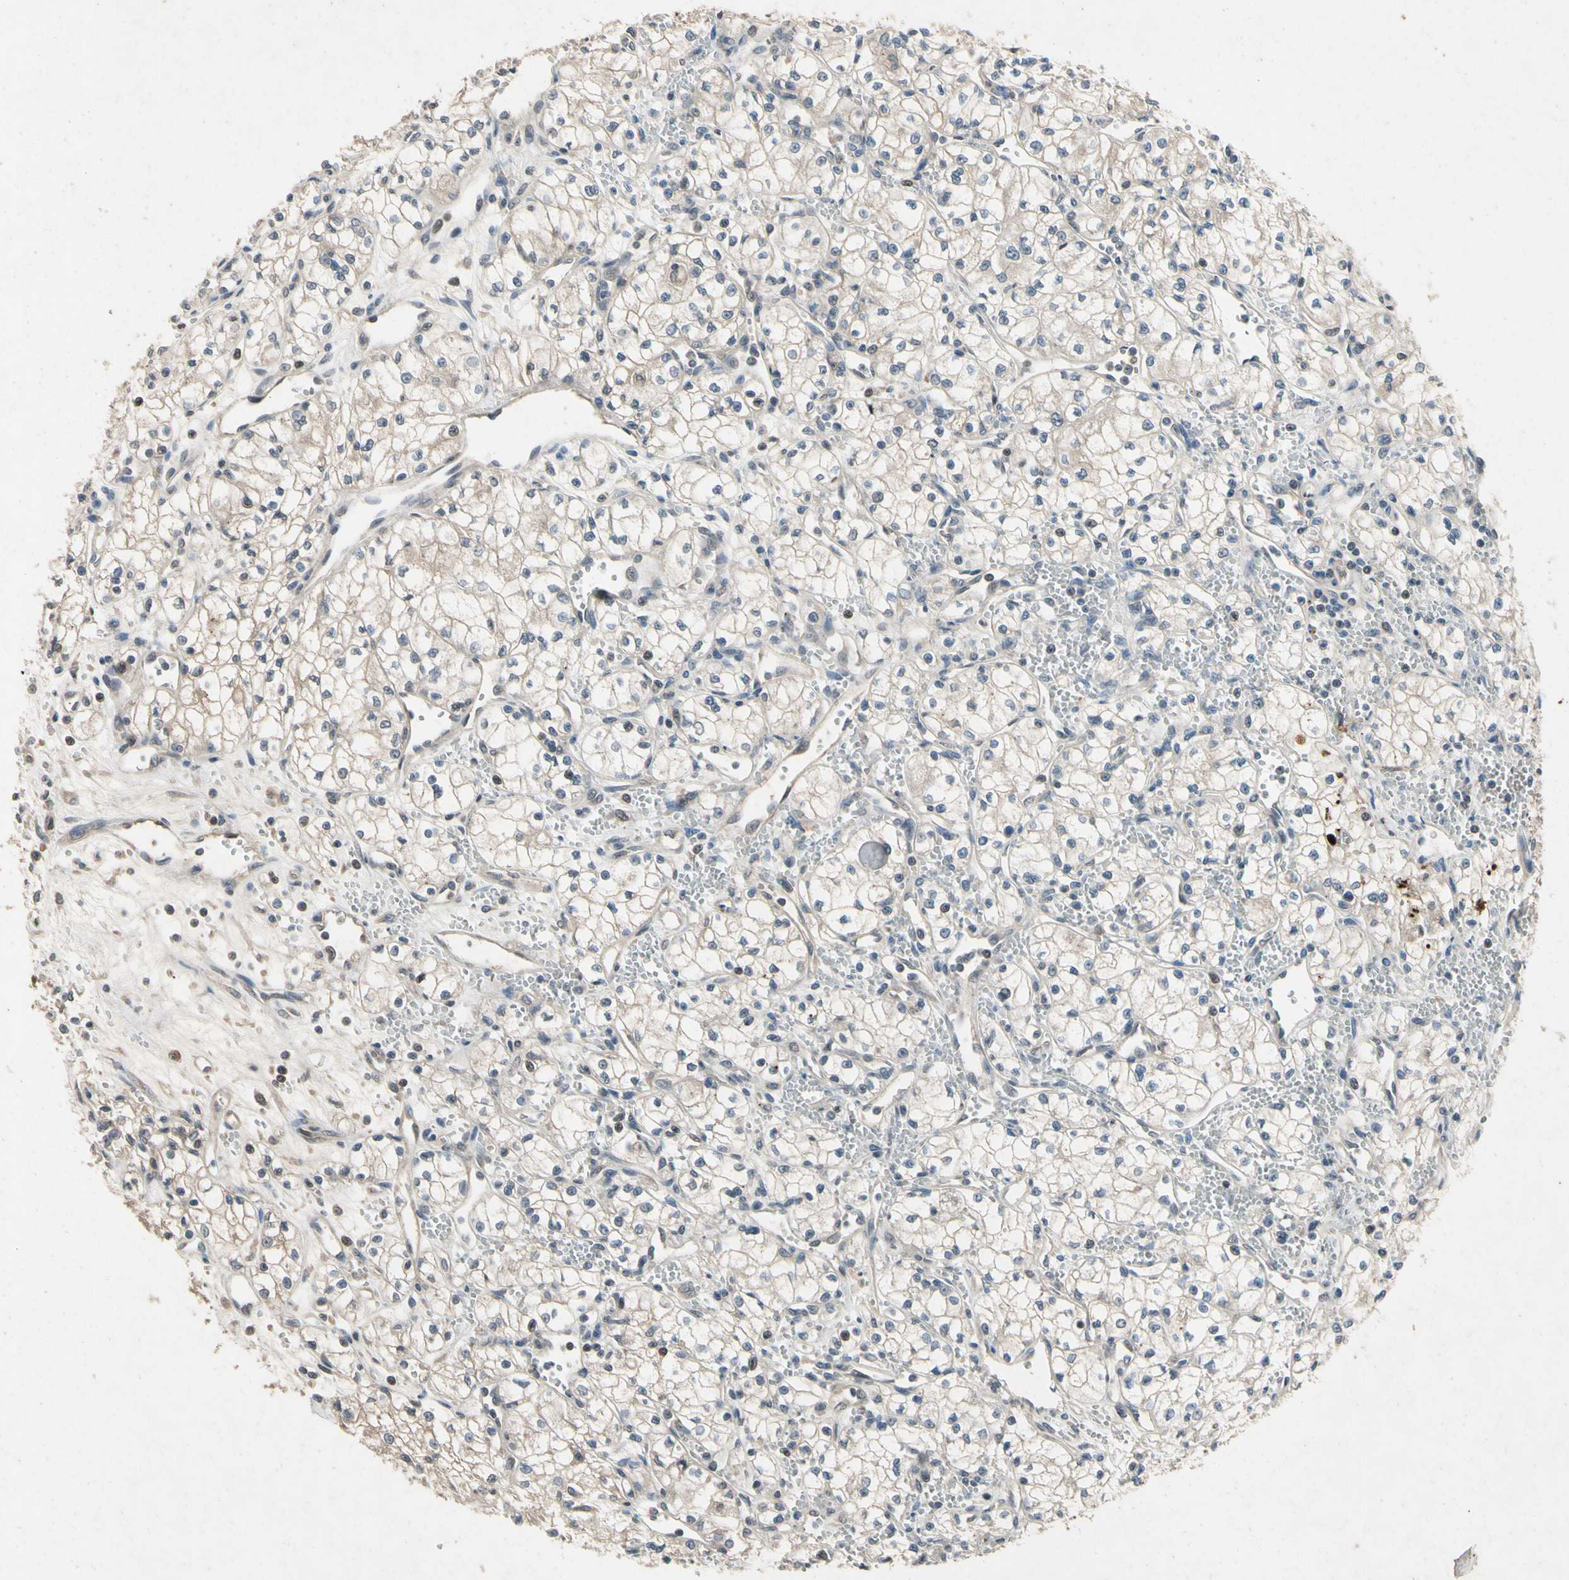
{"staining": {"intensity": "weak", "quantity": "25%-75%", "location": "cytoplasmic/membranous"}, "tissue": "renal cancer", "cell_type": "Tumor cells", "image_type": "cancer", "snomed": [{"axis": "morphology", "description": "Normal tissue, NOS"}, {"axis": "morphology", "description": "Adenocarcinoma, NOS"}, {"axis": "topography", "description": "Kidney"}], "caption": "A high-resolution histopathology image shows immunohistochemistry staining of renal adenocarcinoma, which shows weak cytoplasmic/membranous expression in approximately 25%-75% of tumor cells.", "gene": "DPY19L3", "patient": {"sex": "male", "age": 59}}